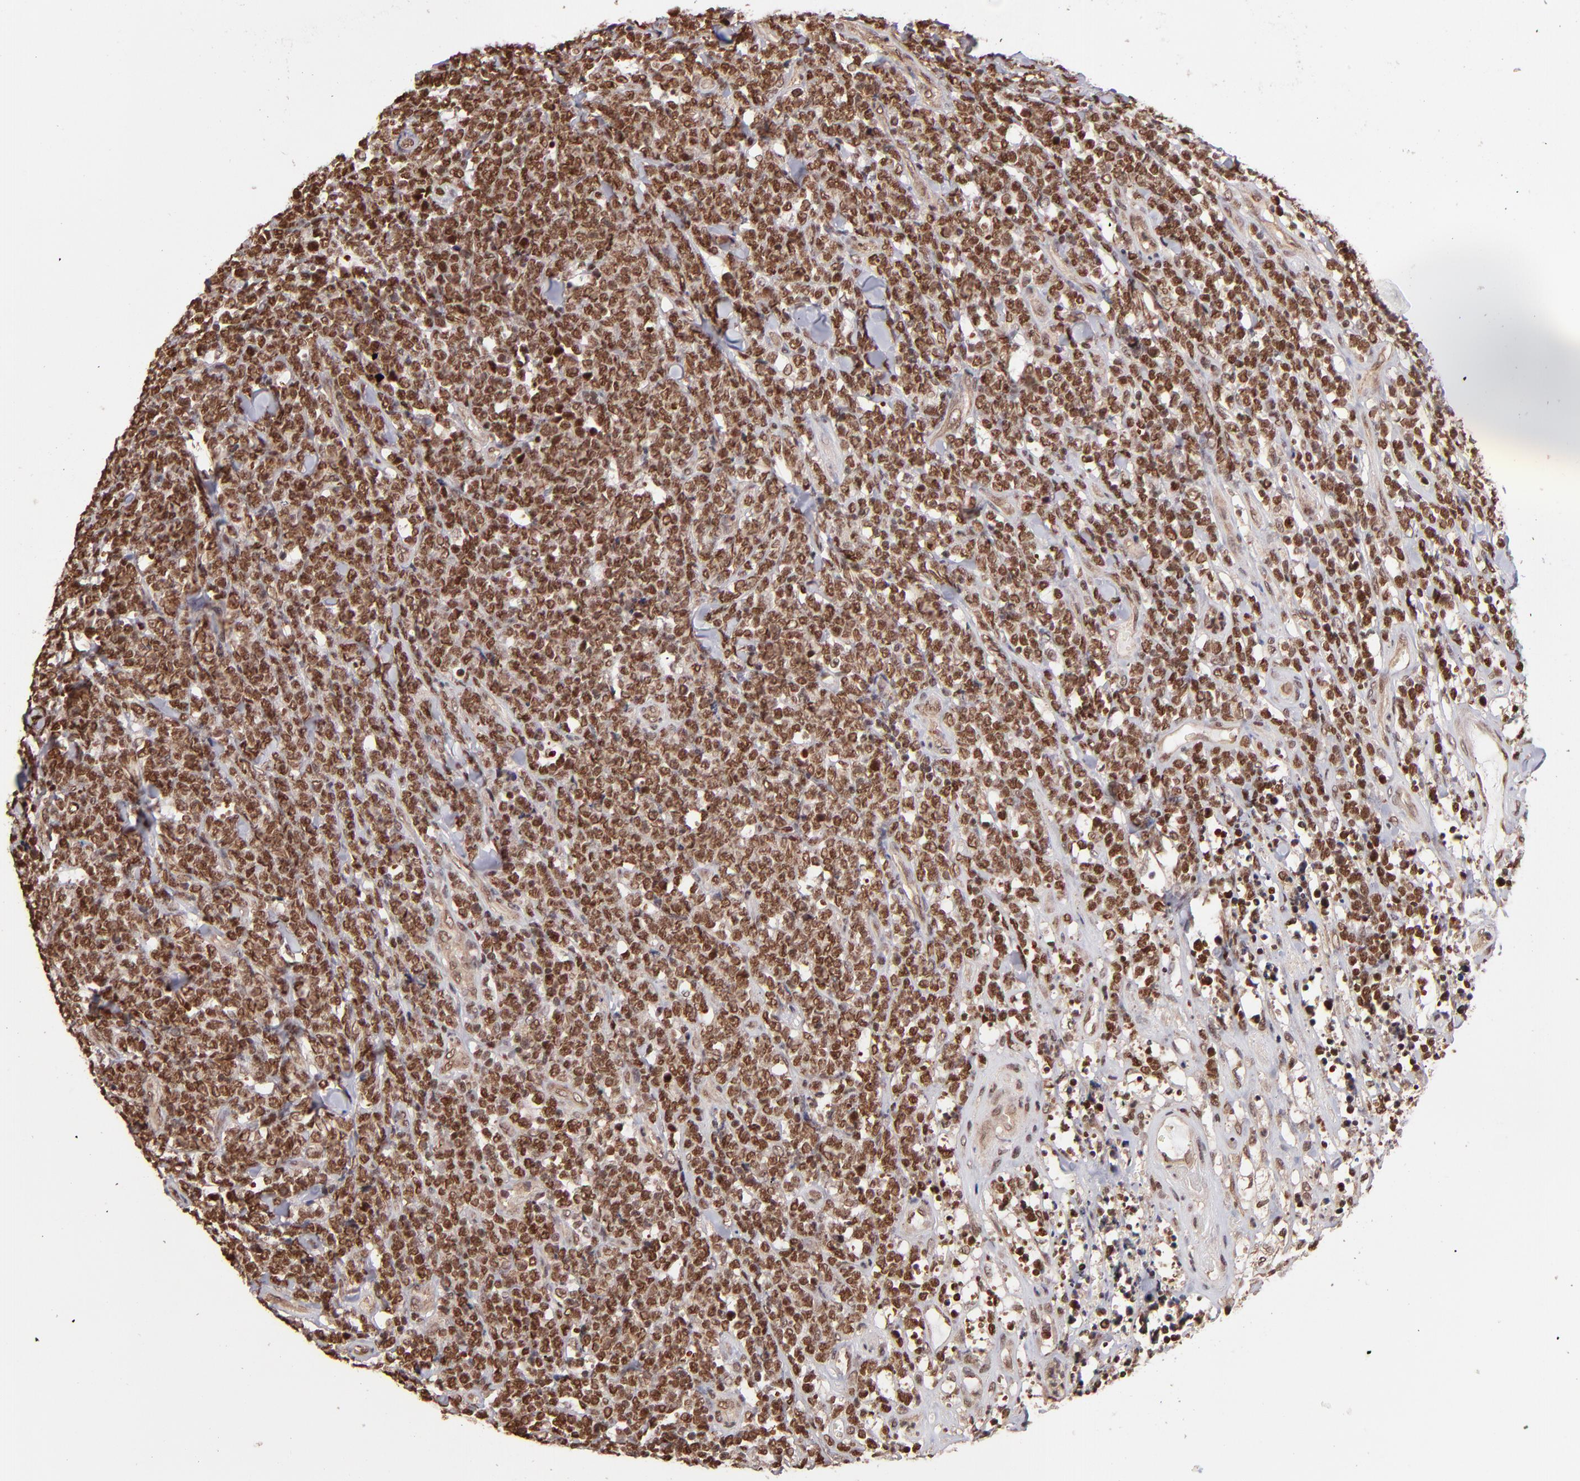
{"staining": {"intensity": "strong", "quantity": ">75%", "location": "nuclear"}, "tissue": "lymphoma", "cell_type": "Tumor cells", "image_type": "cancer", "snomed": [{"axis": "morphology", "description": "Malignant lymphoma, non-Hodgkin's type, High grade"}, {"axis": "topography", "description": "Small intestine"}, {"axis": "topography", "description": "Colon"}], "caption": "The photomicrograph displays immunohistochemical staining of malignant lymphoma, non-Hodgkin's type (high-grade). There is strong nuclear expression is appreciated in about >75% of tumor cells.", "gene": "TERF2", "patient": {"sex": "male", "age": 8}}